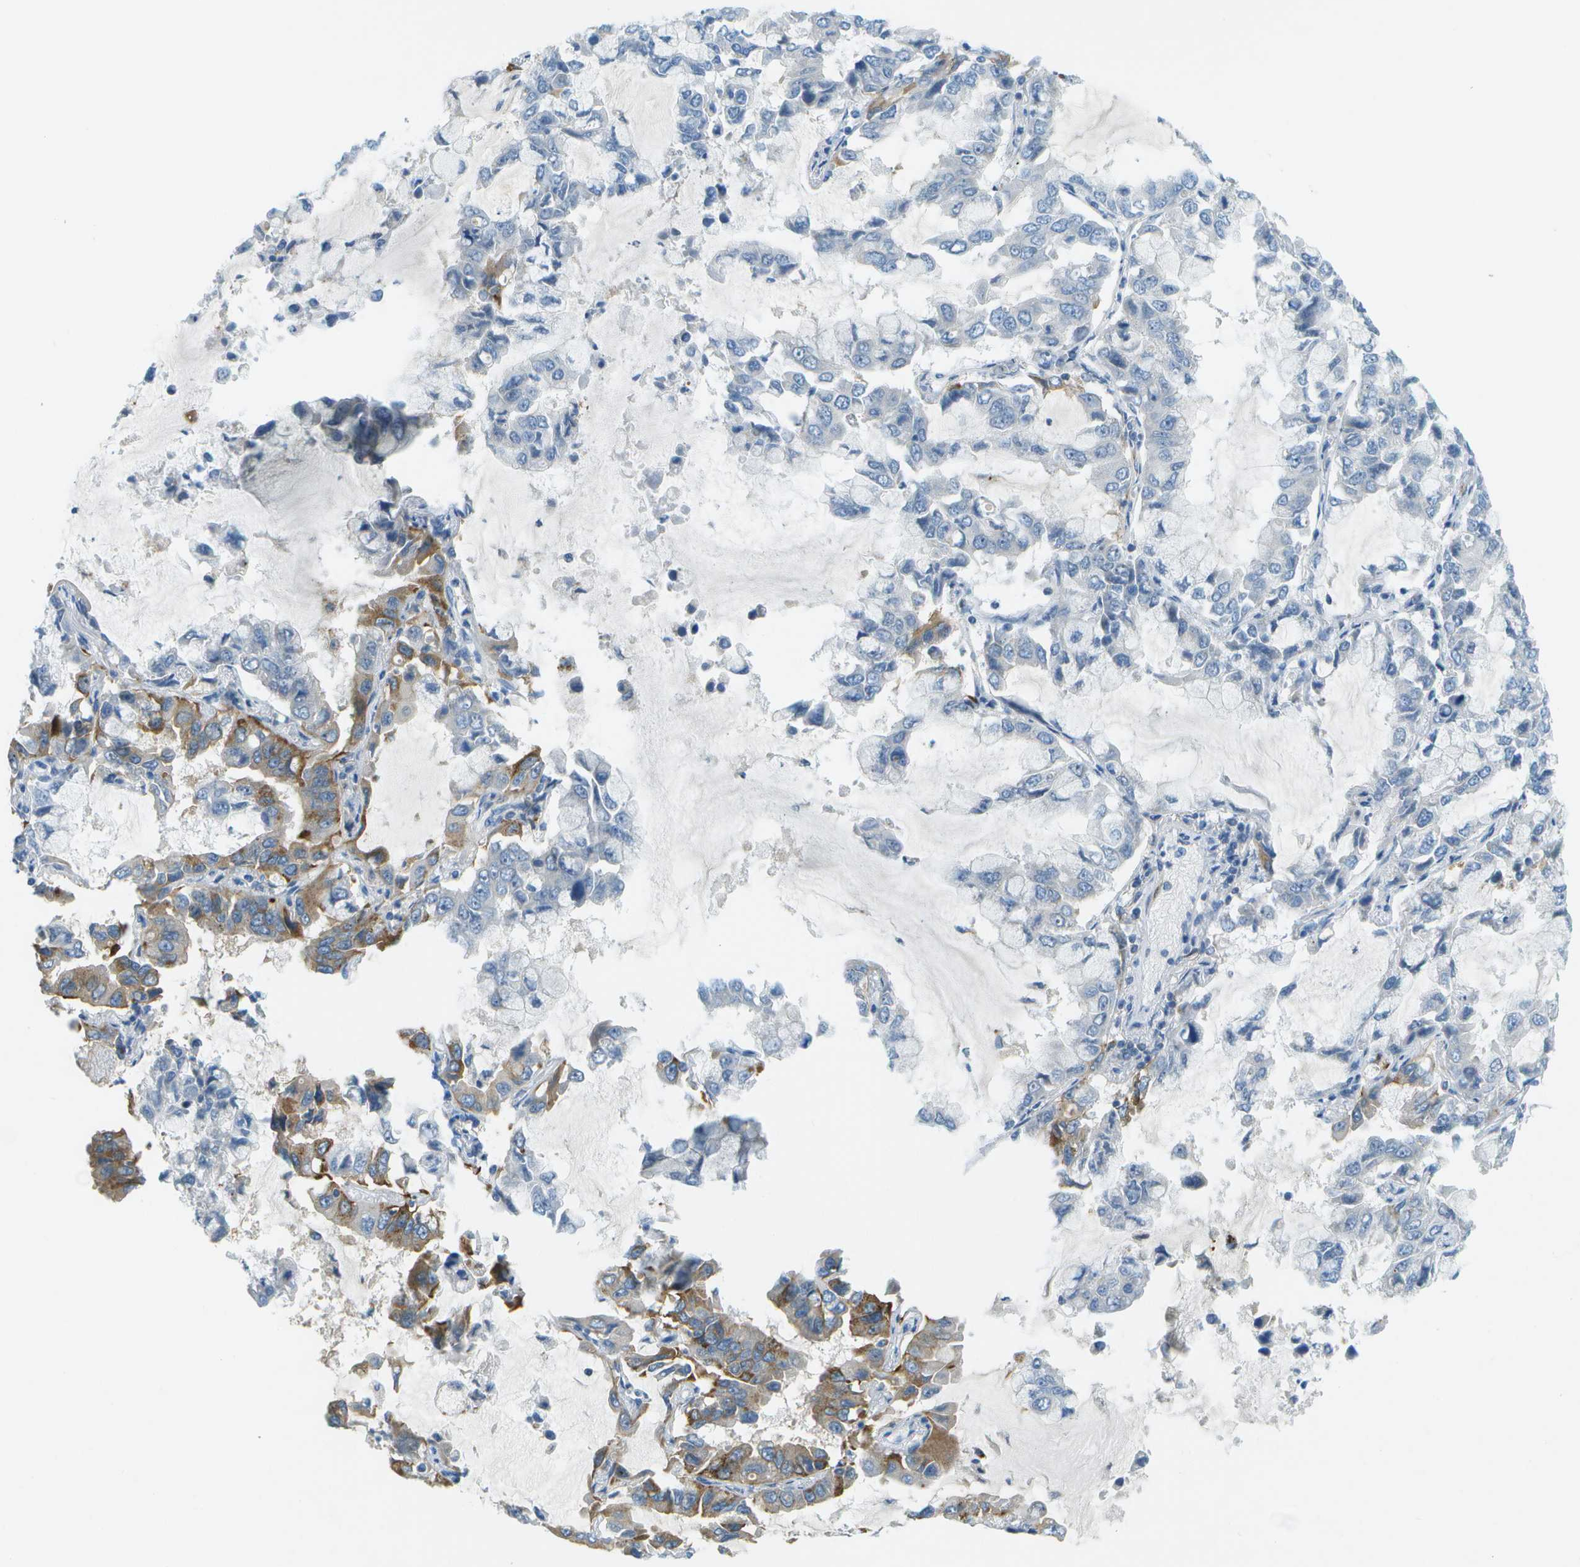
{"staining": {"intensity": "moderate", "quantity": "<25%", "location": "cytoplasmic/membranous"}, "tissue": "lung cancer", "cell_type": "Tumor cells", "image_type": "cancer", "snomed": [{"axis": "morphology", "description": "Adenocarcinoma, NOS"}, {"axis": "topography", "description": "Lung"}], "caption": "Adenocarcinoma (lung) stained for a protein displays moderate cytoplasmic/membranous positivity in tumor cells.", "gene": "CDH23", "patient": {"sex": "male", "age": 64}}